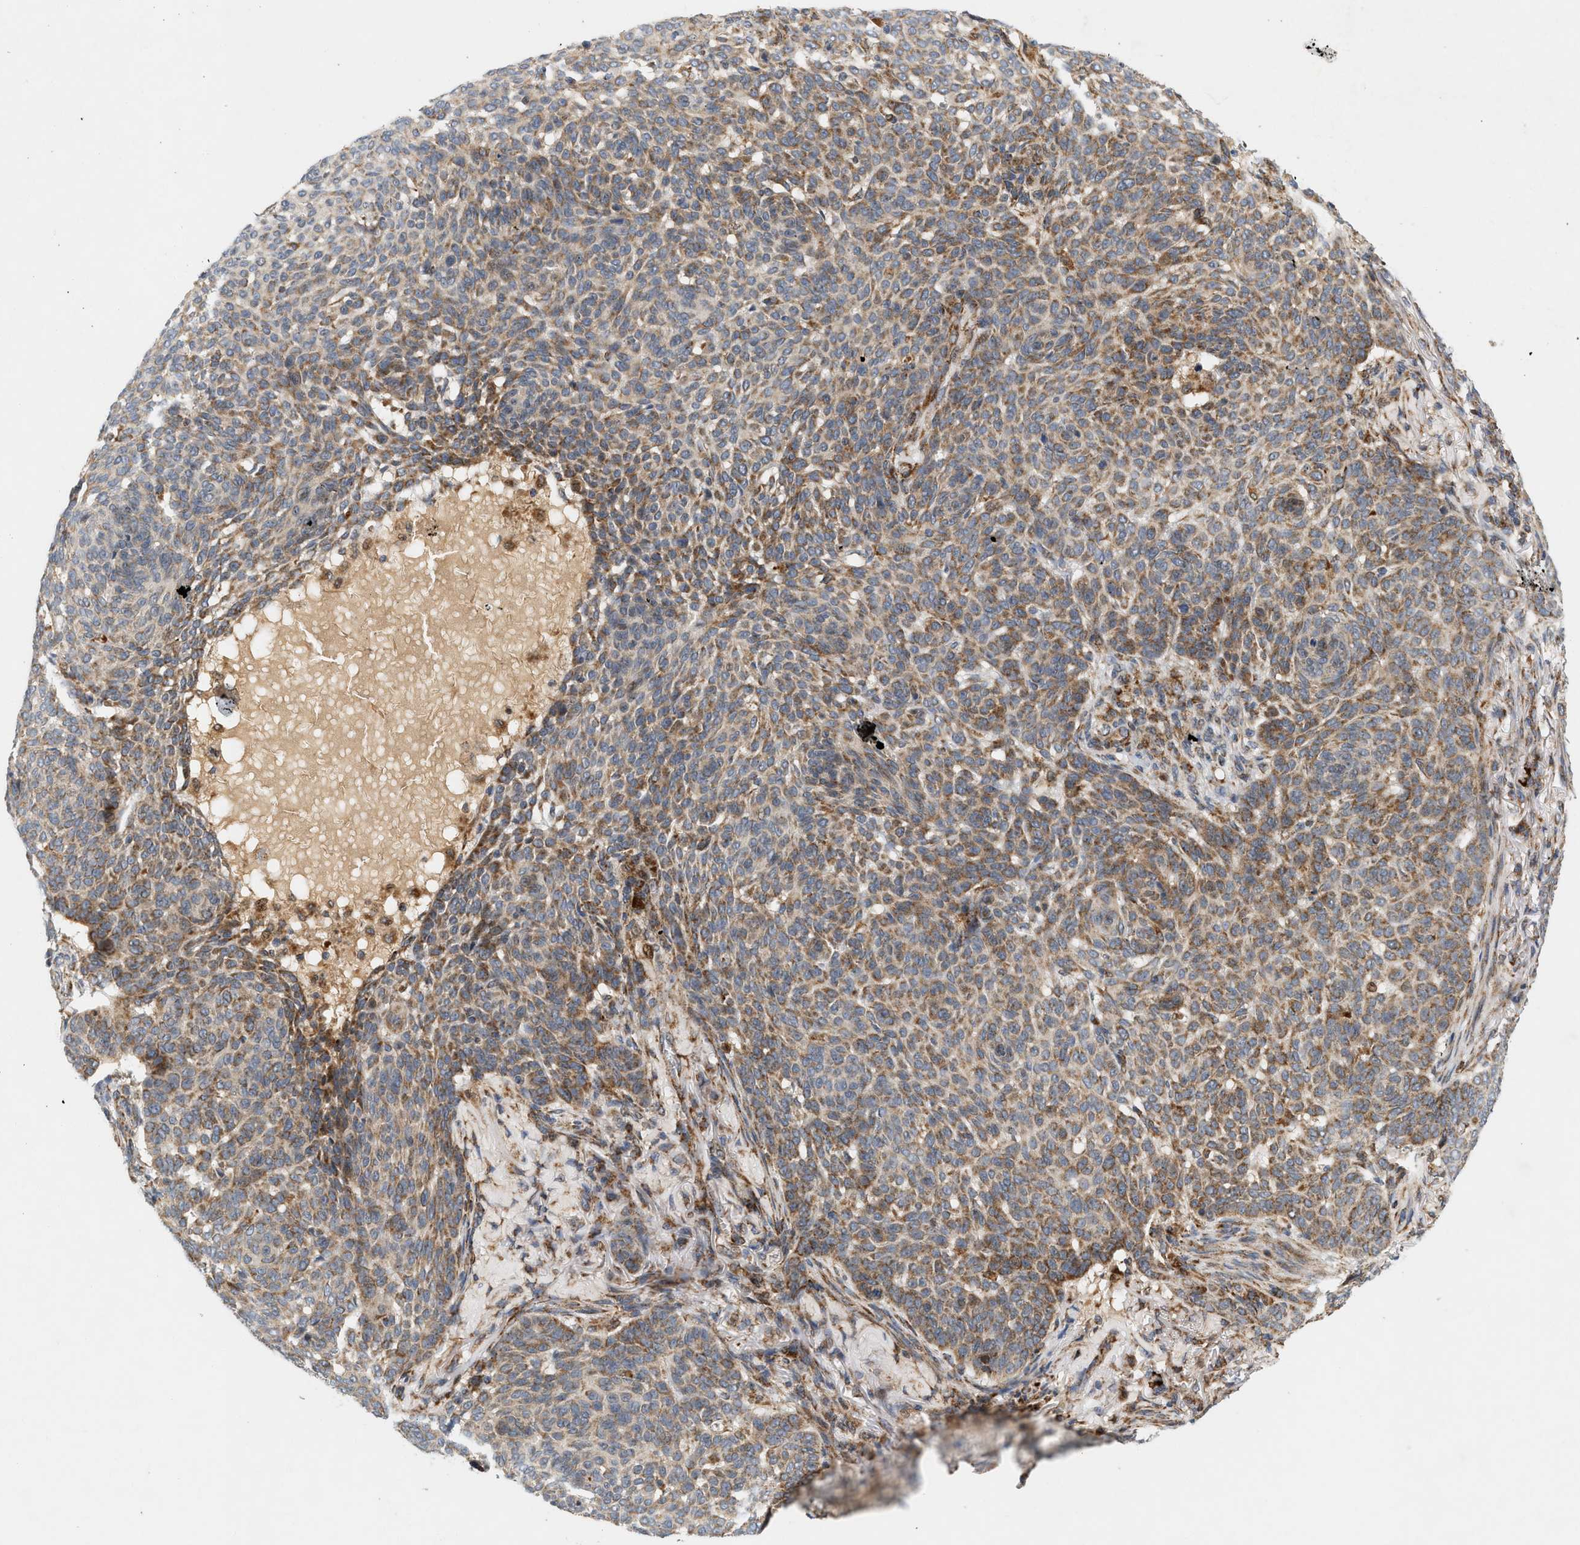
{"staining": {"intensity": "moderate", "quantity": "25%-75%", "location": "cytoplasmic/membranous"}, "tissue": "skin cancer", "cell_type": "Tumor cells", "image_type": "cancer", "snomed": [{"axis": "morphology", "description": "Basal cell carcinoma"}, {"axis": "topography", "description": "Skin"}], "caption": "Skin cancer stained with immunohistochemistry (IHC) exhibits moderate cytoplasmic/membranous expression in approximately 25%-75% of tumor cells. (DAB (3,3'-diaminobenzidine) IHC with brightfield microscopy, high magnification).", "gene": "MCU", "patient": {"sex": "male", "age": 85}}